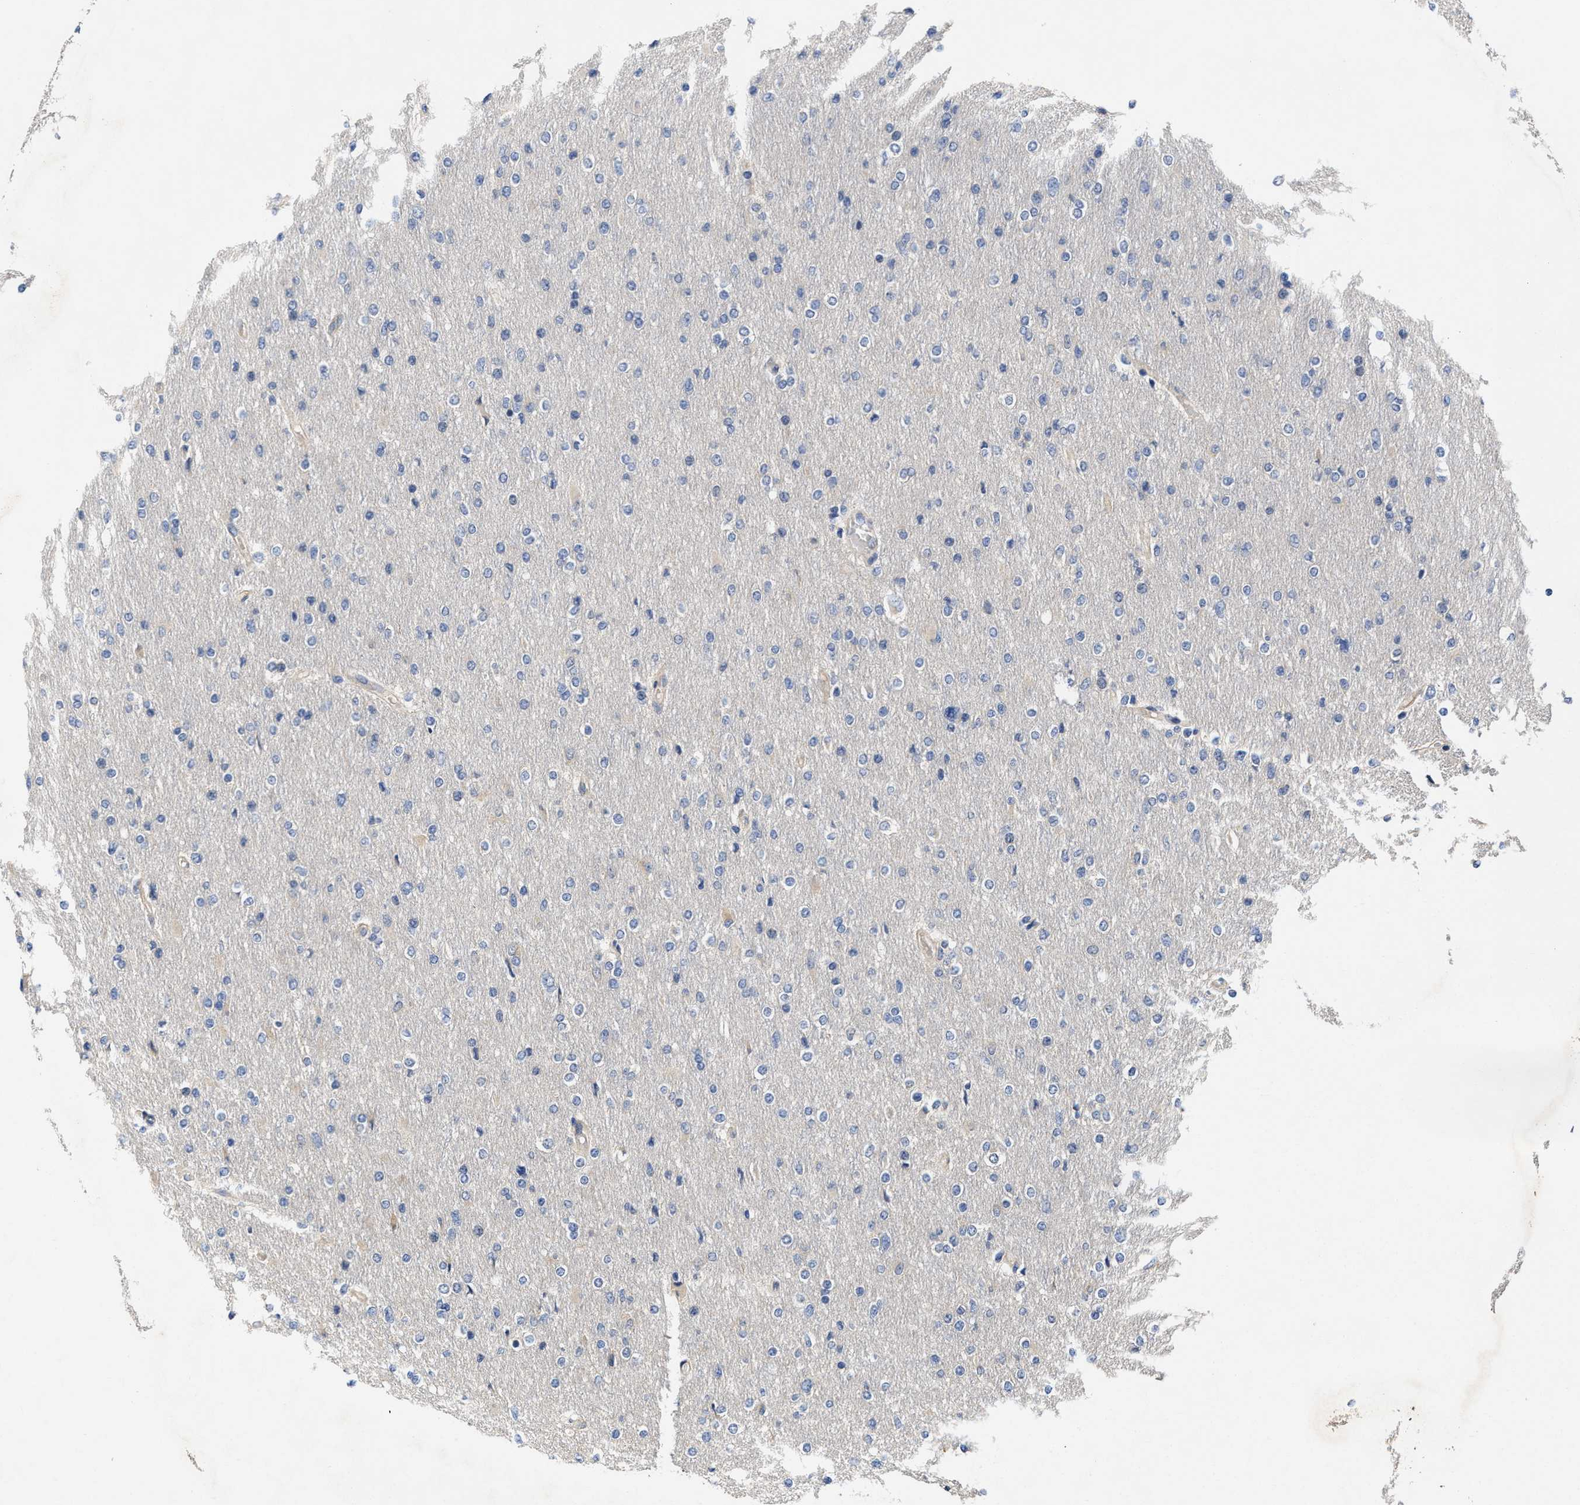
{"staining": {"intensity": "negative", "quantity": "none", "location": "none"}, "tissue": "glioma", "cell_type": "Tumor cells", "image_type": "cancer", "snomed": [{"axis": "morphology", "description": "Glioma, malignant, High grade"}, {"axis": "topography", "description": "Cerebral cortex"}], "caption": "Immunohistochemical staining of malignant glioma (high-grade) reveals no significant positivity in tumor cells. (DAB immunohistochemistry visualized using brightfield microscopy, high magnification).", "gene": "TRAF6", "patient": {"sex": "female", "age": 36}}